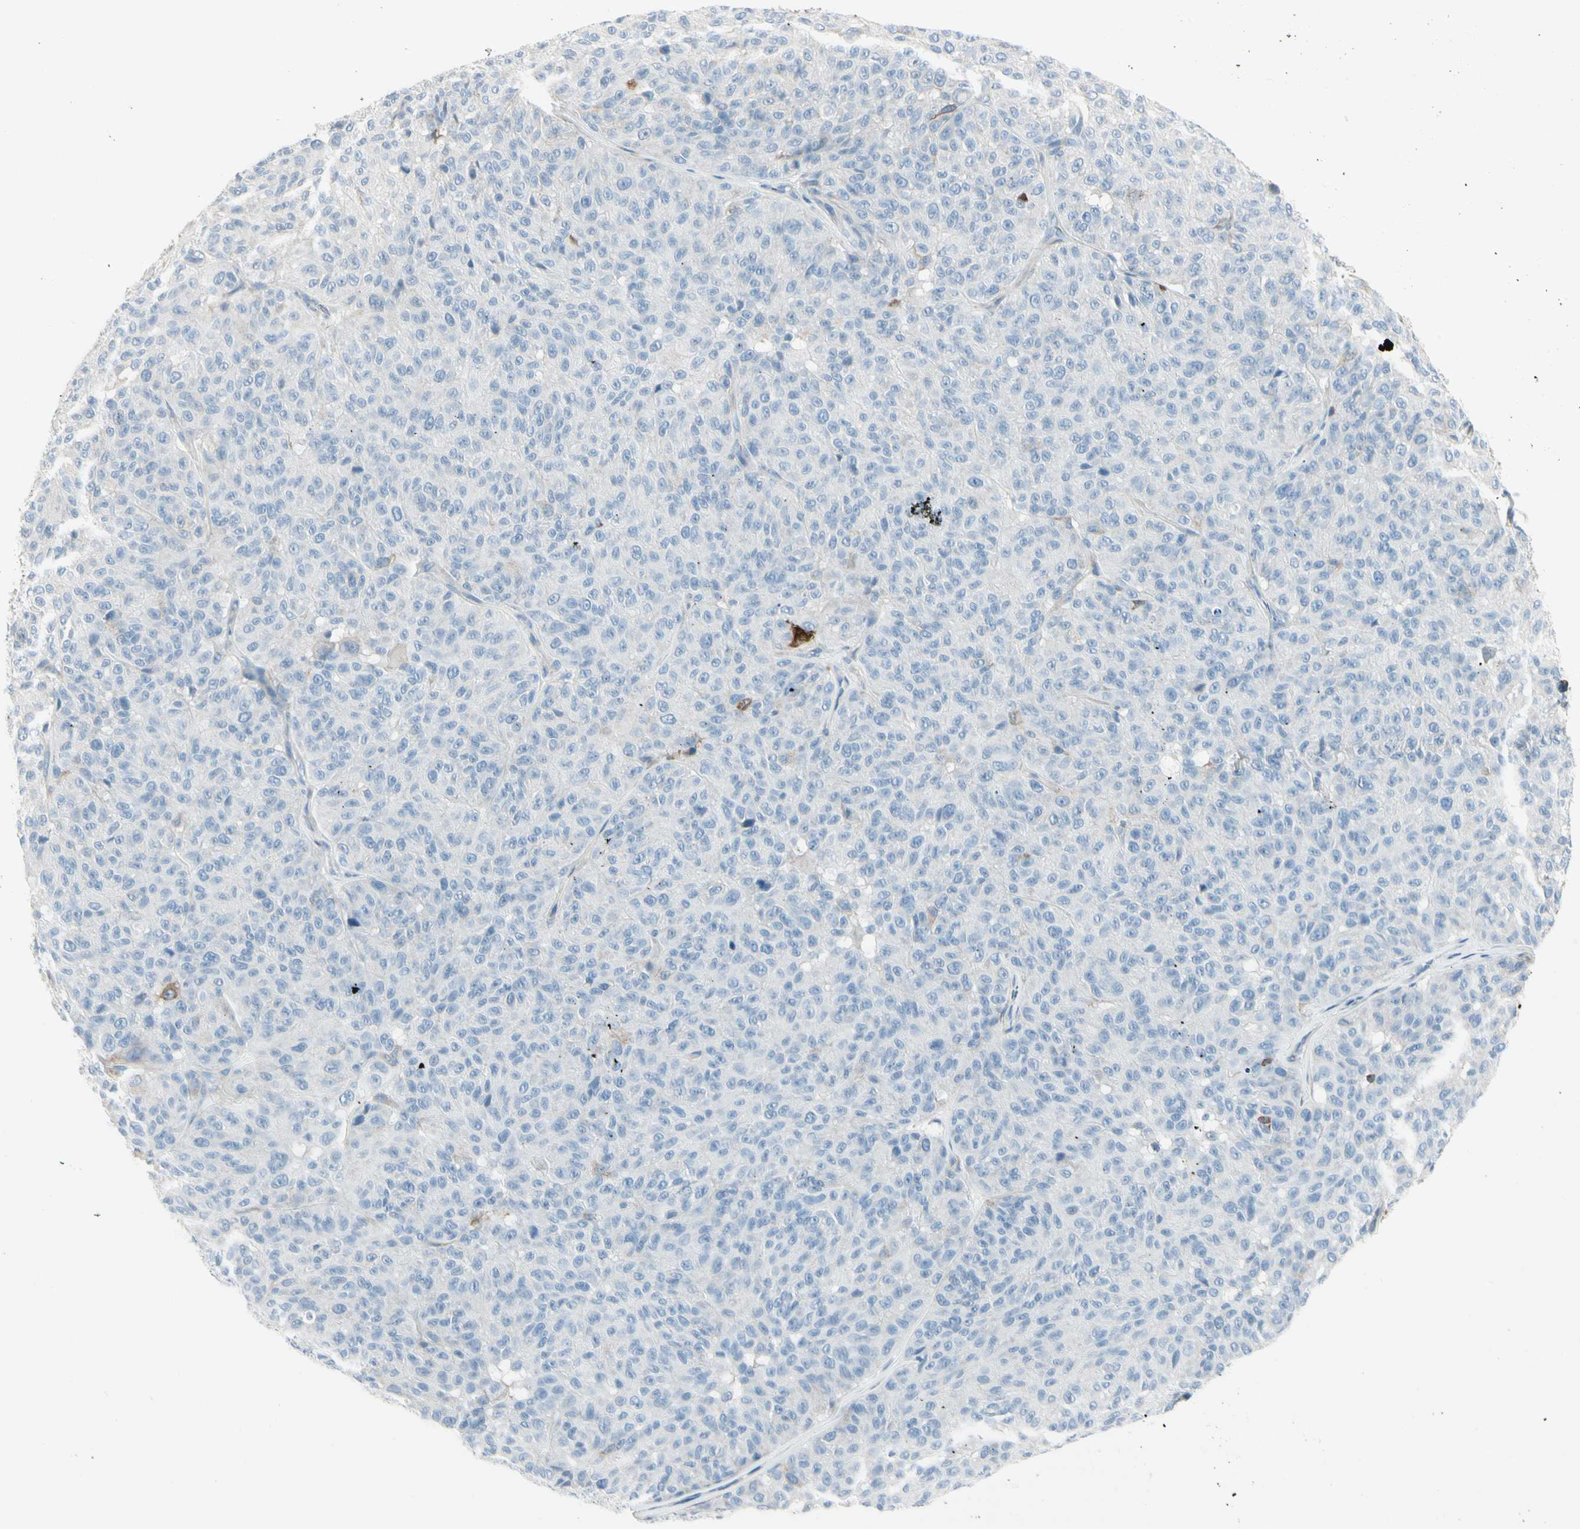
{"staining": {"intensity": "negative", "quantity": "none", "location": "none"}, "tissue": "melanoma", "cell_type": "Tumor cells", "image_type": "cancer", "snomed": [{"axis": "morphology", "description": "Malignant melanoma, NOS"}, {"axis": "topography", "description": "Skin"}], "caption": "There is no significant expression in tumor cells of melanoma.", "gene": "TRAF1", "patient": {"sex": "female", "age": 46}}